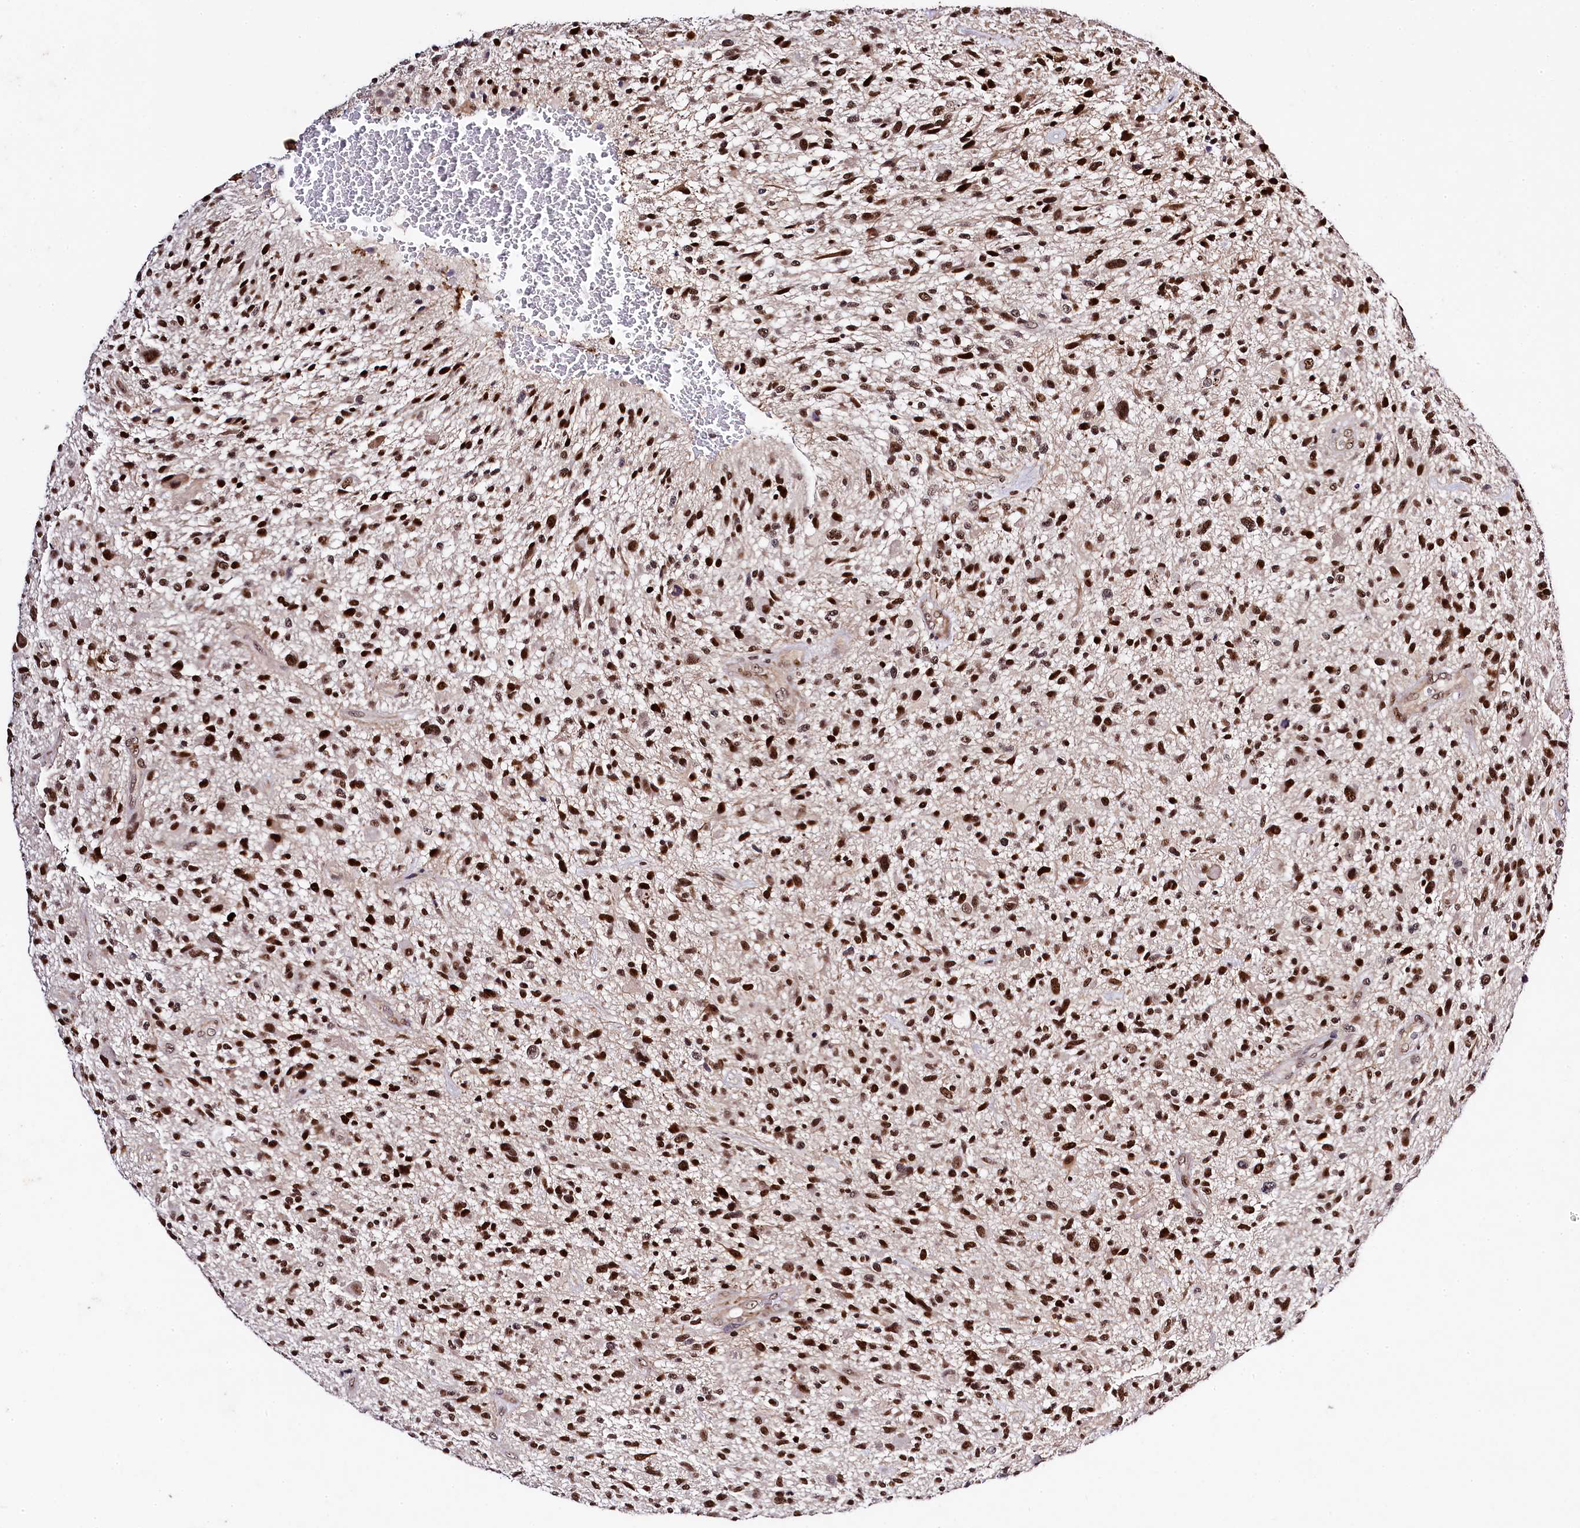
{"staining": {"intensity": "strong", "quantity": ">75%", "location": "nuclear"}, "tissue": "glioma", "cell_type": "Tumor cells", "image_type": "cancer", "snomed": [{"axis": "morphology", "description": "Glioma, malignant, High grade"}, {"axis": "topography", "description": "Brain"}], "caption": "Brown immunohistochemical staining in high-grade glioma (malignant) demonstrates strong nuclear expression in about >75% of tumor cells.", "gene": "SAMD10", "patient": {"sex": "male", "age": 47}}